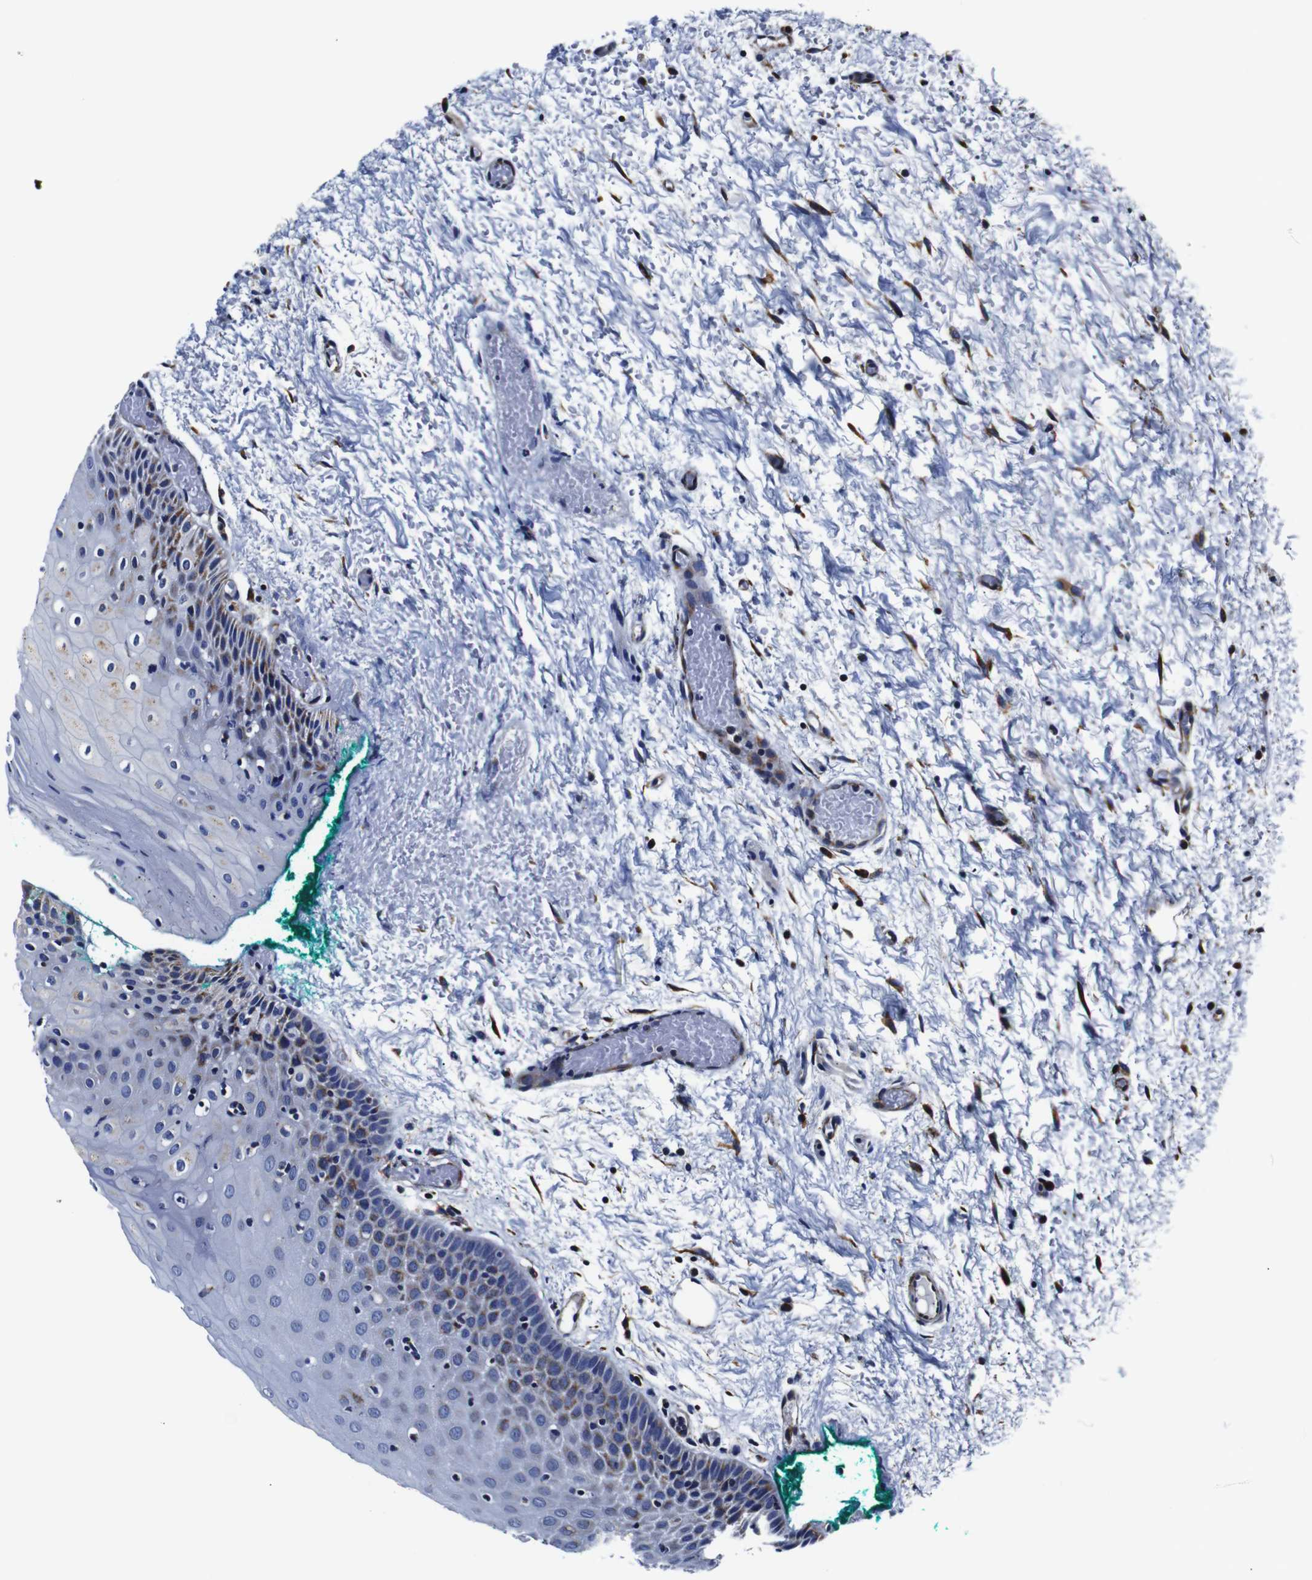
{"staining": {"intensity": "moderate", "quantity": "25%-75%", "location": "cytoplasmic/membranous"}, "tissue": "oral mucosa", "cell_type": "Squamous epithelial cells", "image_type": "normal", "snomed": [{"axis": "morphology", "description": "Normal tissue, NOS"}, {"axis": "morphology", "description": "Squamous cell carcinoma, NOS"}, {"axis": "topography", "description": "Oral tissue"}, {"axis": "topography", "description": "Salivary gland"}, {"axis": "topography", "description": "Head-Neck"}], "caption": "This image shows immunohistochemistry (IHC) staining of benign oral mucosa, with medium moderate cytoplasmic/membranous positivity in about 25%-75% of squamous epithelial cells.", "gene": "FKBP9", "patient": {"sex": "female", "age": 62}}